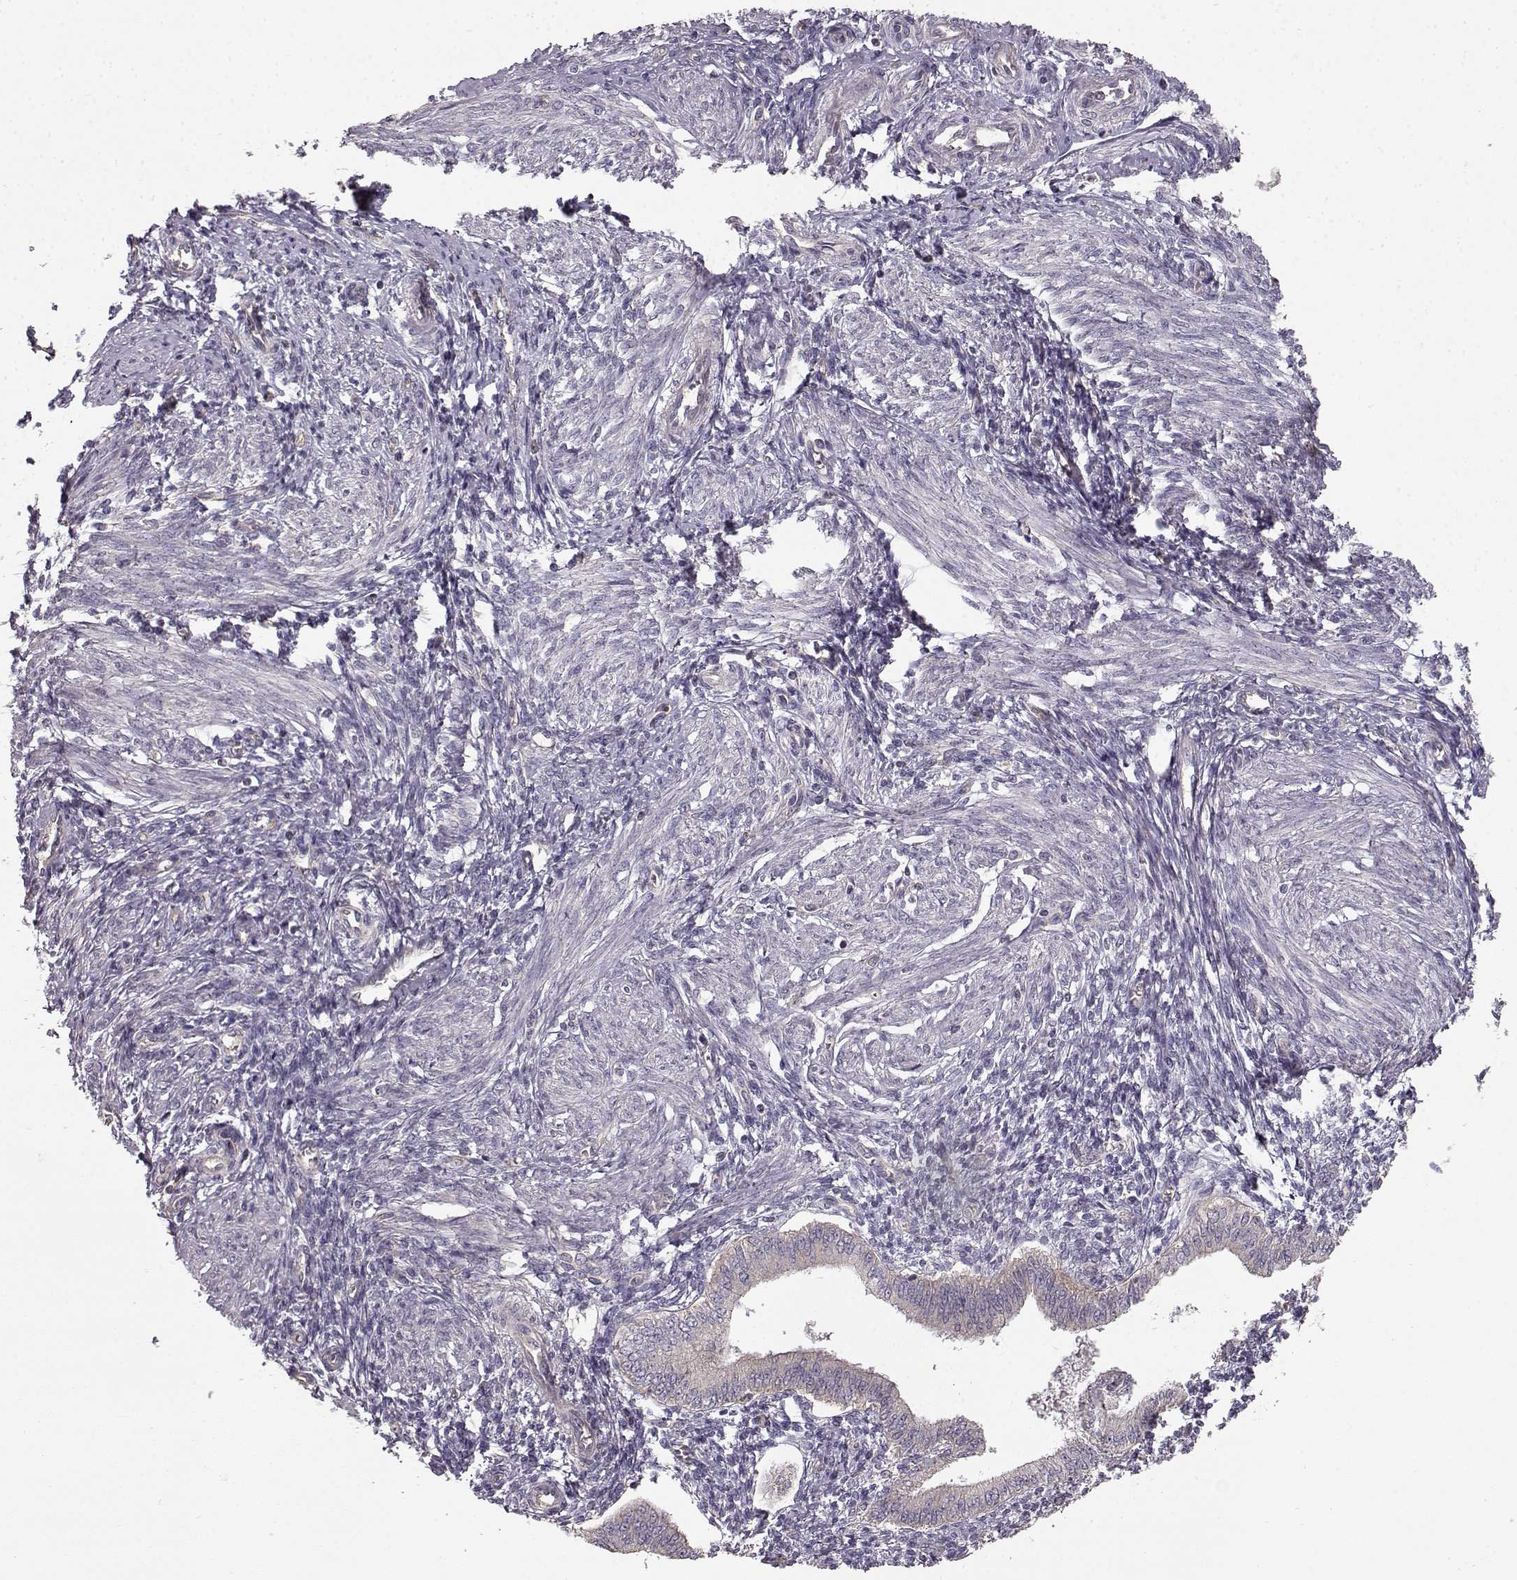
{"staining": {"intensity": "negative", "quantity": "none", "location": "none"}, "tissue": "endometrium", "cell_type": "Cells in endometrial stroma", "image_type": "normal", "snomed": [{"axis": "morphology", "description": "Normal tissue, NOS"}, {"axis": "topography", "description": "Endometrium"}], "caption": "Immunohistochemistry (IHC) photomicrograph of normal human endometrium stained for a protein (brown), which exhibits no staining in cells in endometrial stroma. The staining is performed using DAB brown chromogen with nuclei counter-stained in using hematoxylin.", "gene": "ERBB3", "patient": {"sex": "female", "age": 42}}